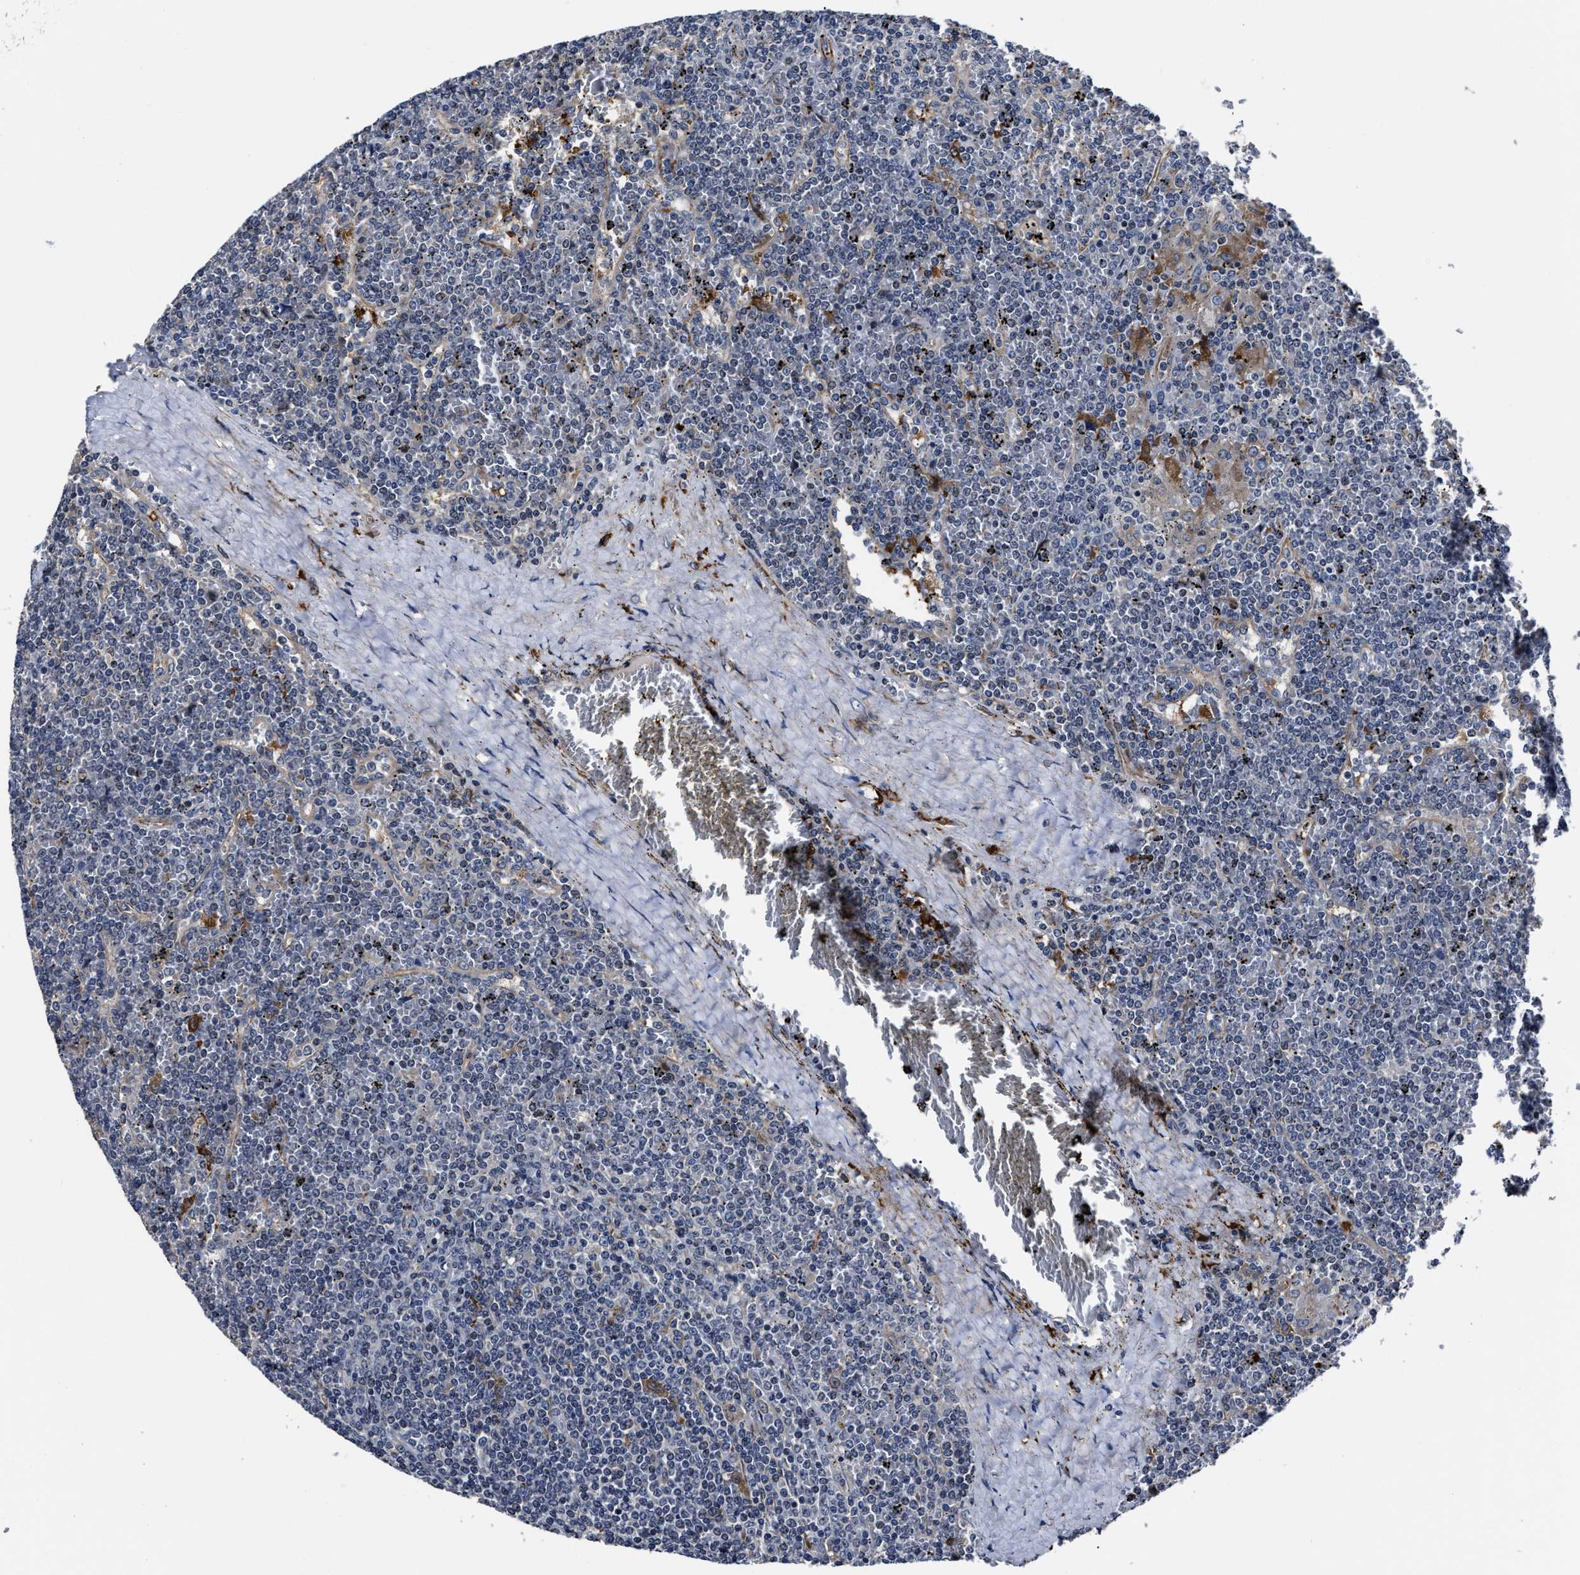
{"staining": {"intensity": "negative", "quantity": "none", "location": "none"}, "tissue": "lymphoma", "cell_type": "Tumor cells", "image_type": "cancer", "snomed": [{"axis": "morphology", "description": "Malignant lymphoma, non-Hodgkin's type, Low grade"}, {"axis": "topography", "description": "Spleen"}], "caption": "Lymphoma stained for a protein using immunohistochemistry (IHC) shows no expression tumor cells.", "gene": "RSBN1L", "patient": {"sex": "female", "age": 19}}